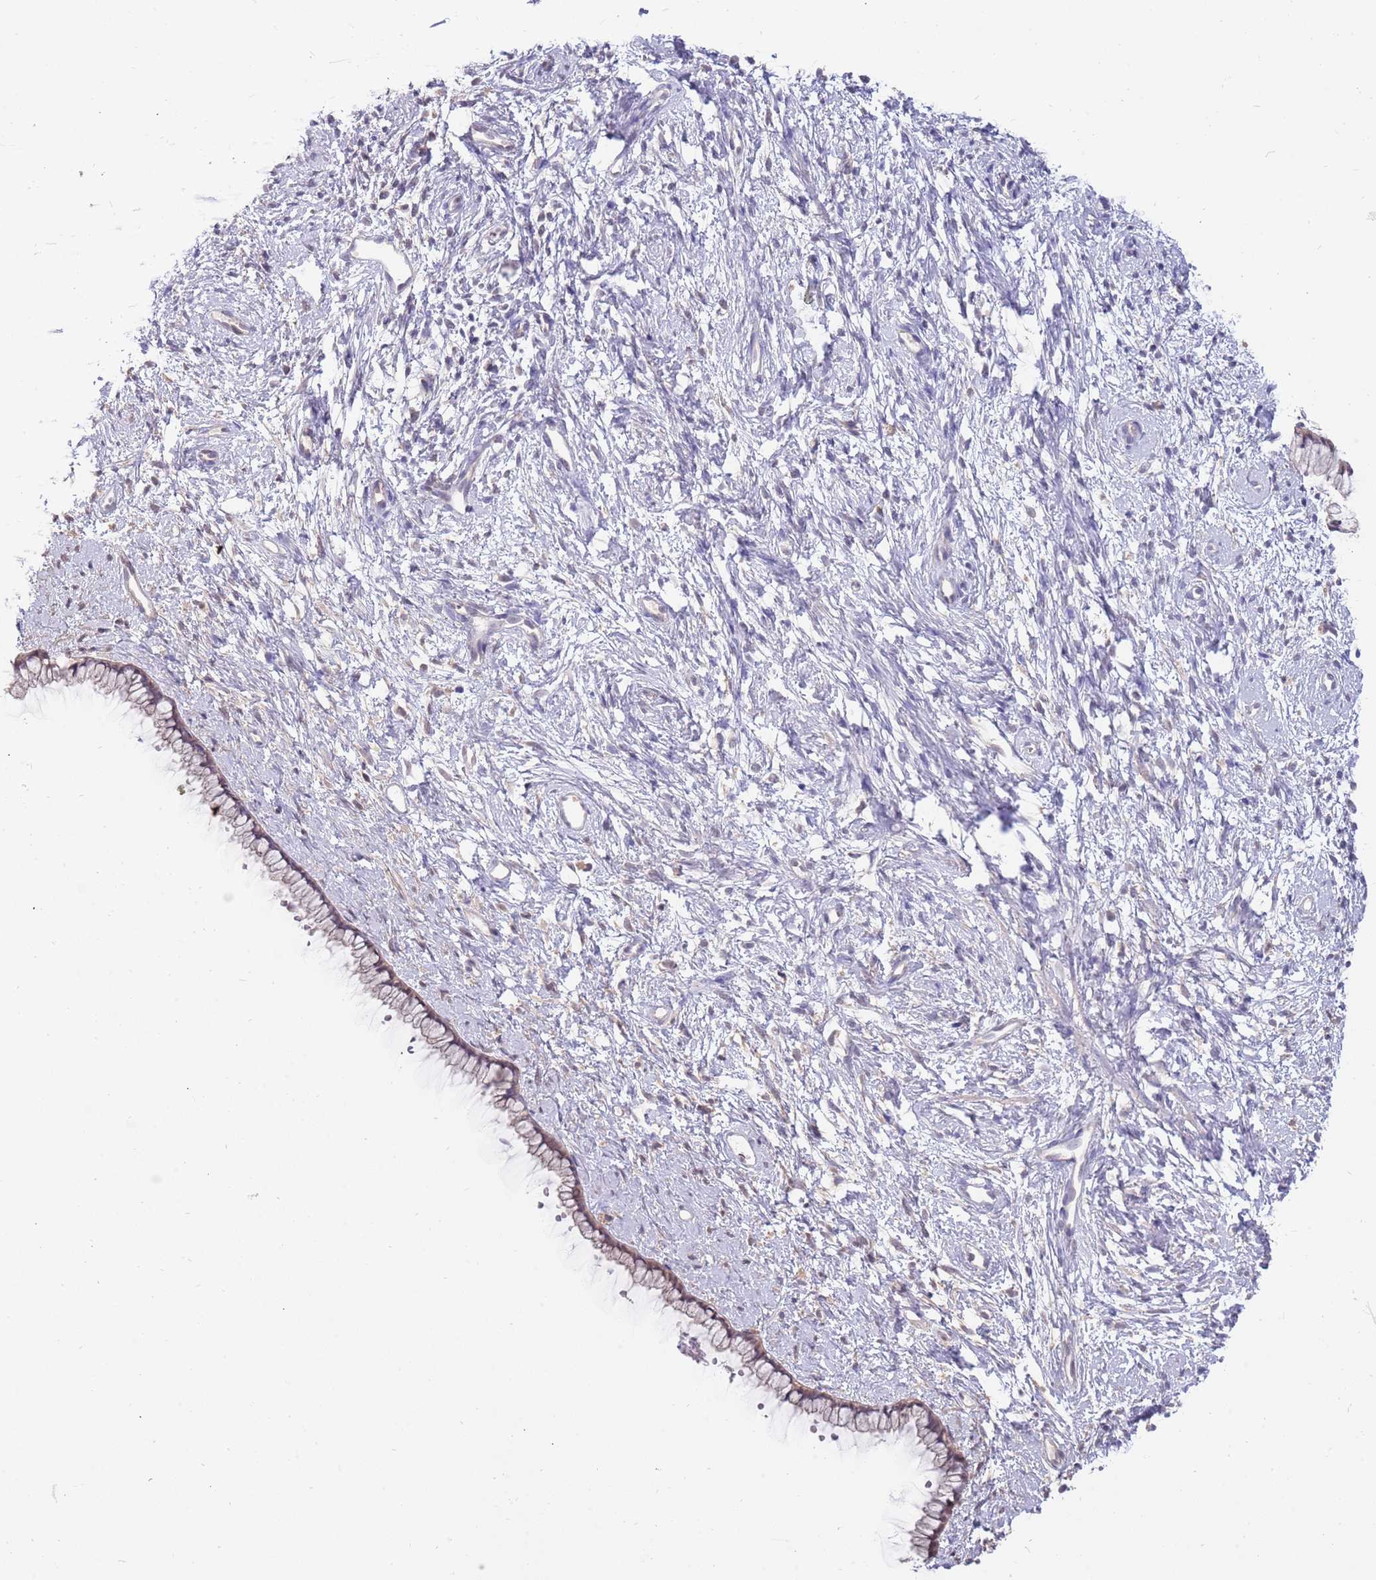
{"staining": {"intensity": "weak", "quantity": "<25%", "location": "cytoplasmic/membranous"}, "tissue": "cervix", "cell_type": "Glandular cells", "image_type": "normal", "snomed": [{"axis": "morphology", "description": "Normal tissue, NOS"}, {"axis": "topography", "description": "Cervix"}], "caption": "Immunohistochemistry (IHC) photomicrograph of benign cervix: cervix stained with DAB (3,3'-diaminobenzidine) reveals no significant protein staining in glandular cells. (DAB IHC visualized using brightfield microscopy, high magnification).", "gene": "AP5S1", "patient": {"sex": "female", "age": 57}}